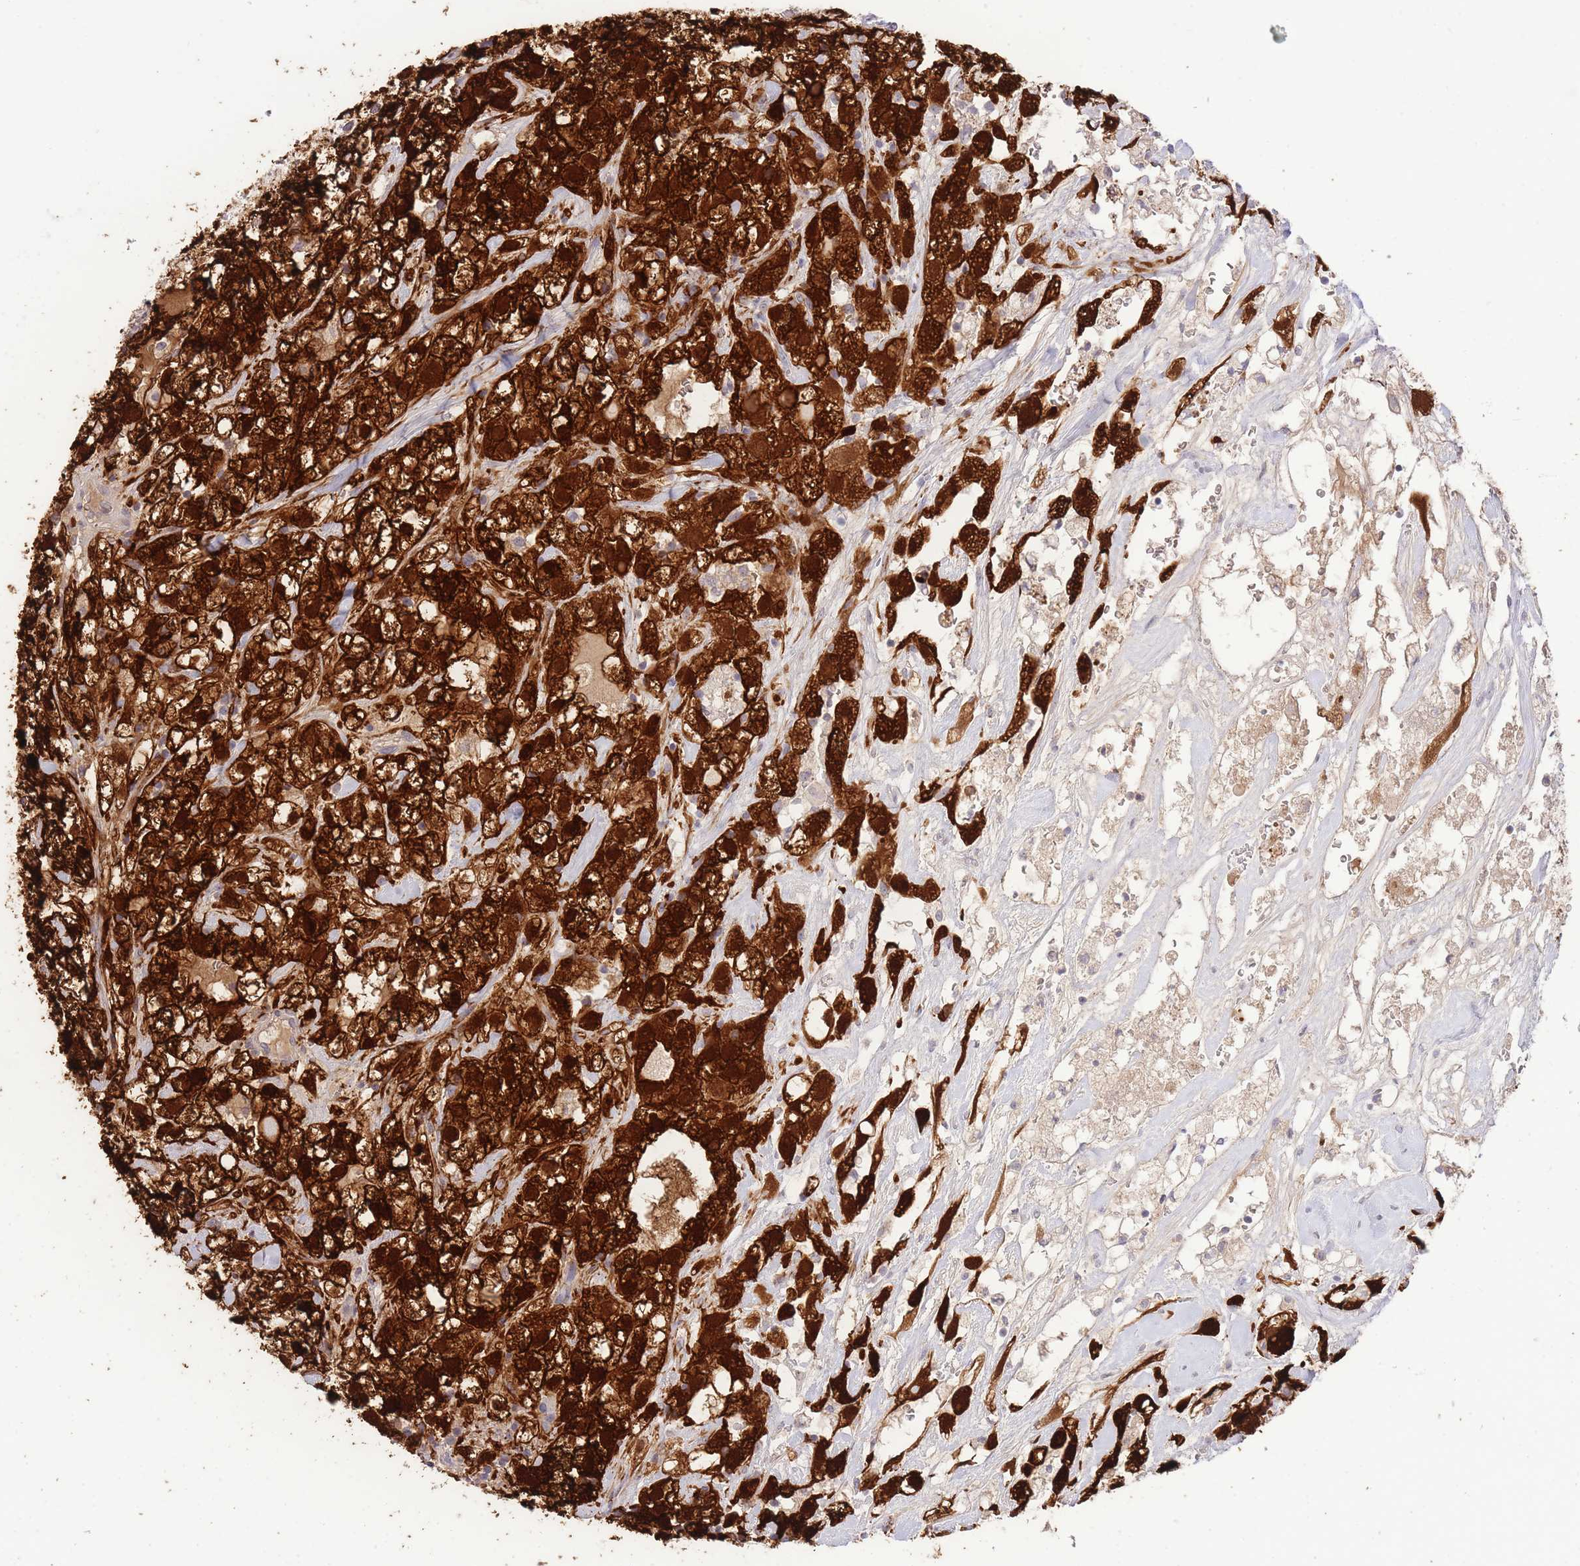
{"staining": {"intensity": "strong", "quantity": ">75%", "location": "cytoplasmic/membranous,nuclear"}, "tissue": "renal cancer", "cell_type": "Tumor cells", "image_type": "cancer", "snomed": [{"axis": "morphology", "description": "Adenocarcinoma, NOS"}, {"axis": "topography", "description": "Kidney"}], "caption": "Protein analysis of renal cancer (adenocarcinoma) tissue displays strong cytoplasmic/membranous and nuclear expression in about >75% of tumor cells. (Stains: DAB (3,3'-diaminobenzidine) in brown, nuclei in blue, Microscopy: brightfield microscopy at high magnification).", "gene": "FBXO46", "patient": {"sex": "male", "age": 59}}